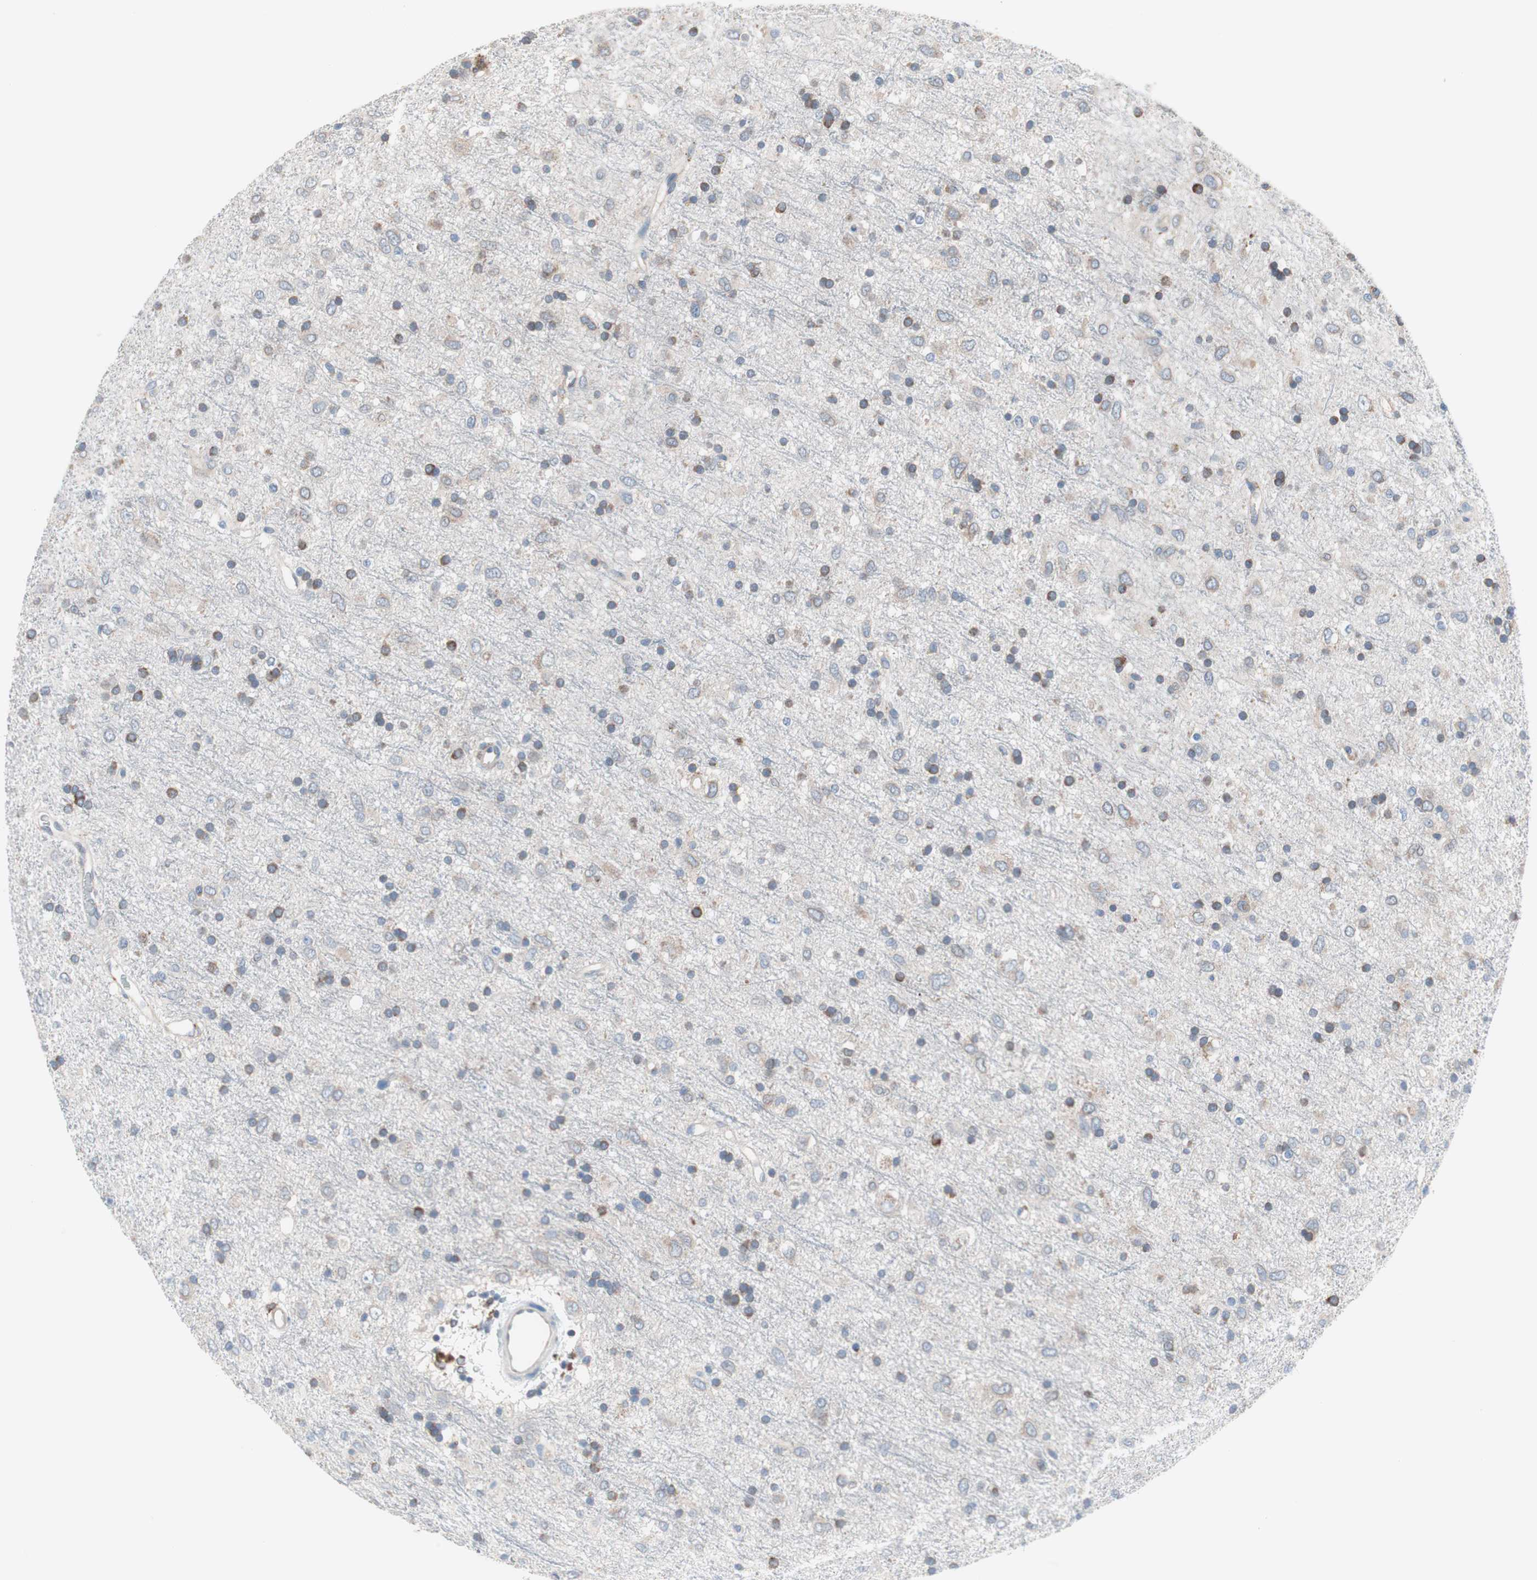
{"staining": {"intensity": "moderate", "quantity": "<25%", "location": "cytoplasmic/membranous"}, "tissue": "glioma", "cell_type": "Tumor cells", "image_type": "cancer", "snomed": [{"axis": "morphology", "description": "Glioma, malignant, Low grade"}, {"axis": "topography", "description": "Brain"}], "caption": "Glioma stained with a protein marker reveals moderate staining in tumor cells.", "gene": "SLC27A4", "patient": {"sex": "male", "age": 77}}